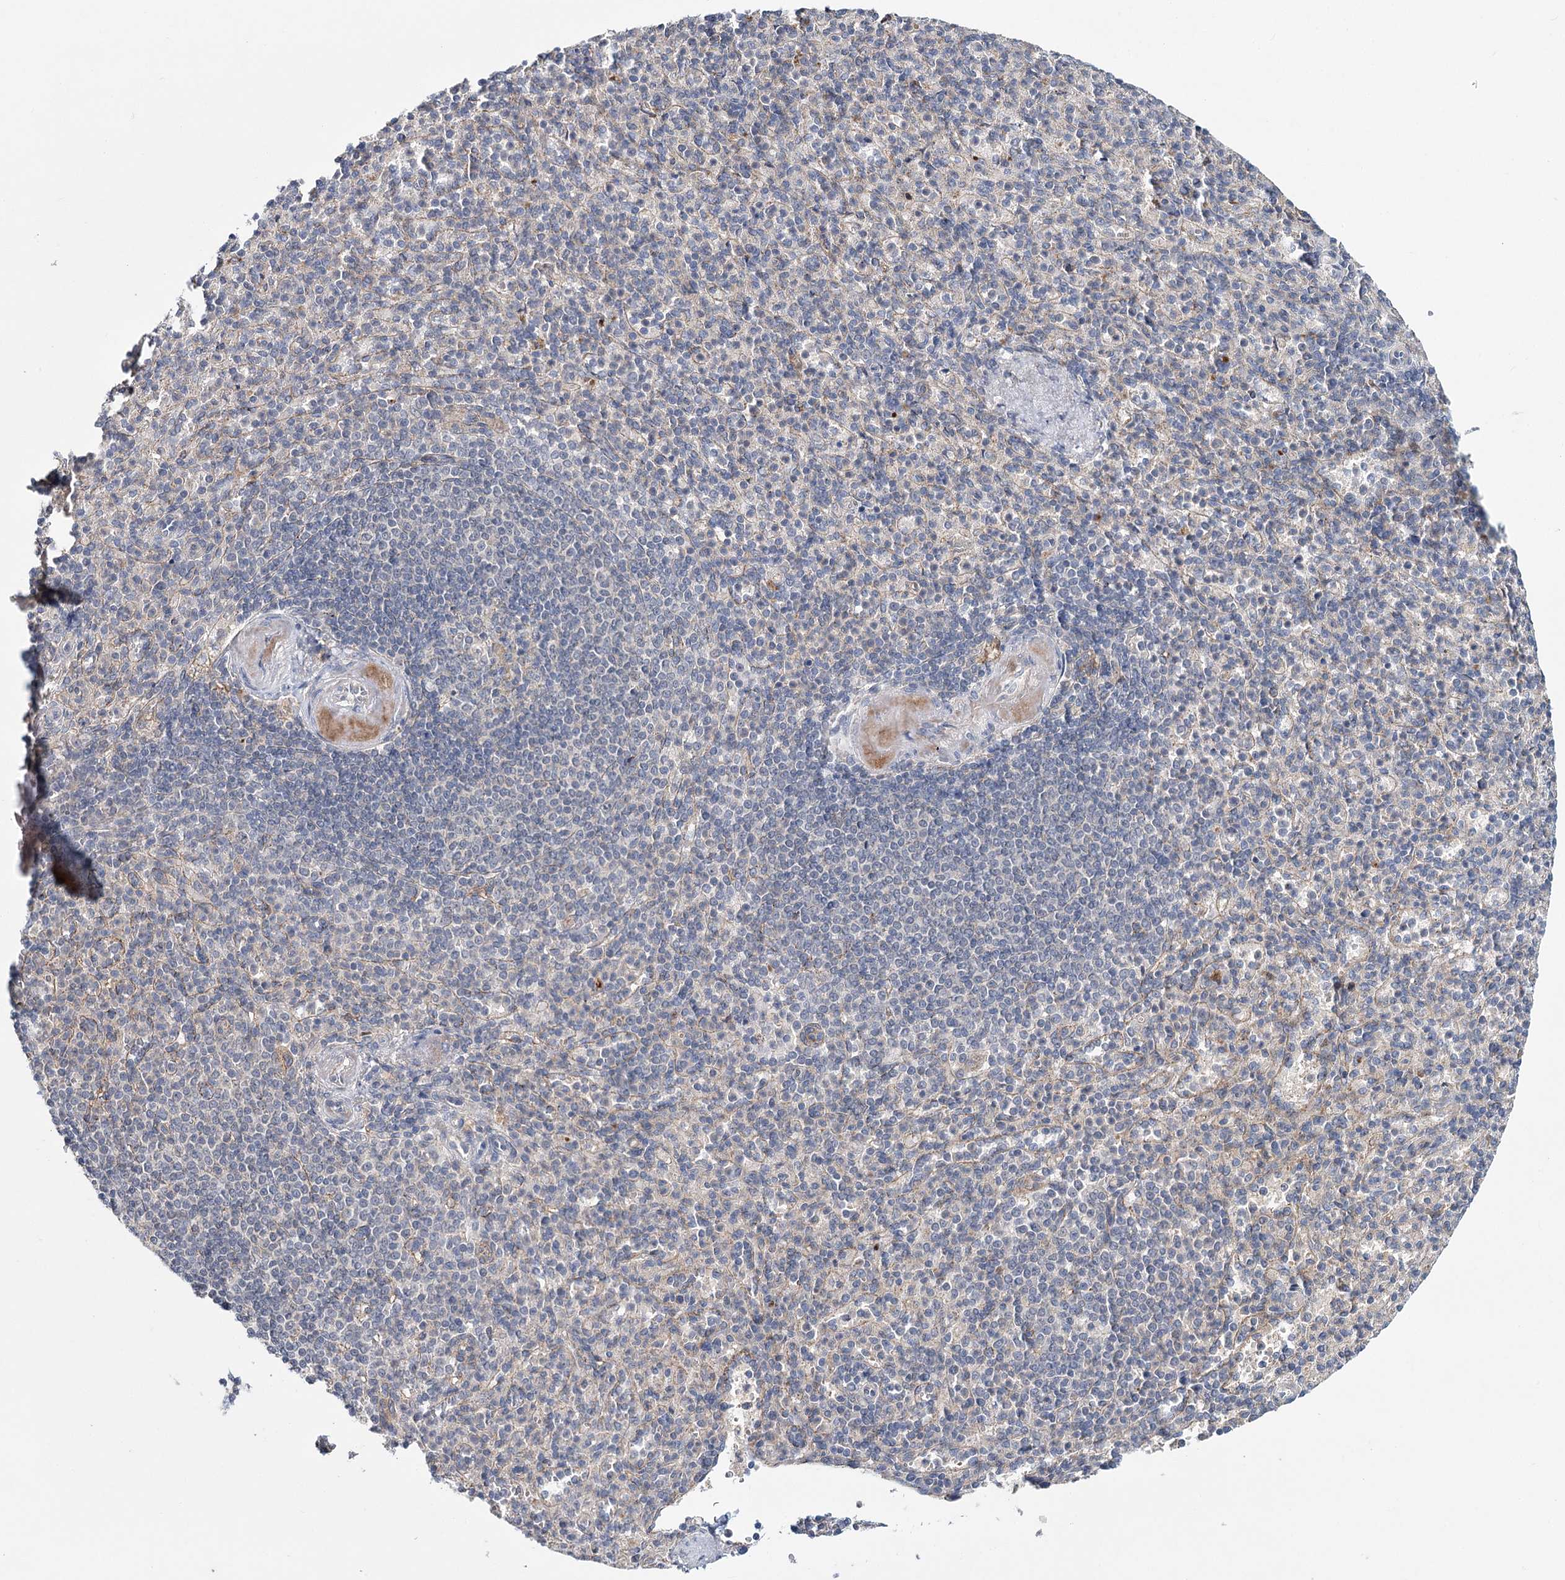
{"staining": {"intensity": "negative", "quantity": "none", "location": "none"}, "tissue": "spleen", "cell_type": "Cells in red pulp", "image_type": "normal", "snomed": [{"axis": "morphology", "description": "Normal tissue, NOS"}, {"axis": "topography", "description": "Spleen"}], "caption": "Immunohistochemistry micrograph of unremarkable human spleen stained for a protein (brown), which exhibits no positivity in cells in red pulp.", "gene": "PKP4", "patient": {"sex": "female", "age": 74}}